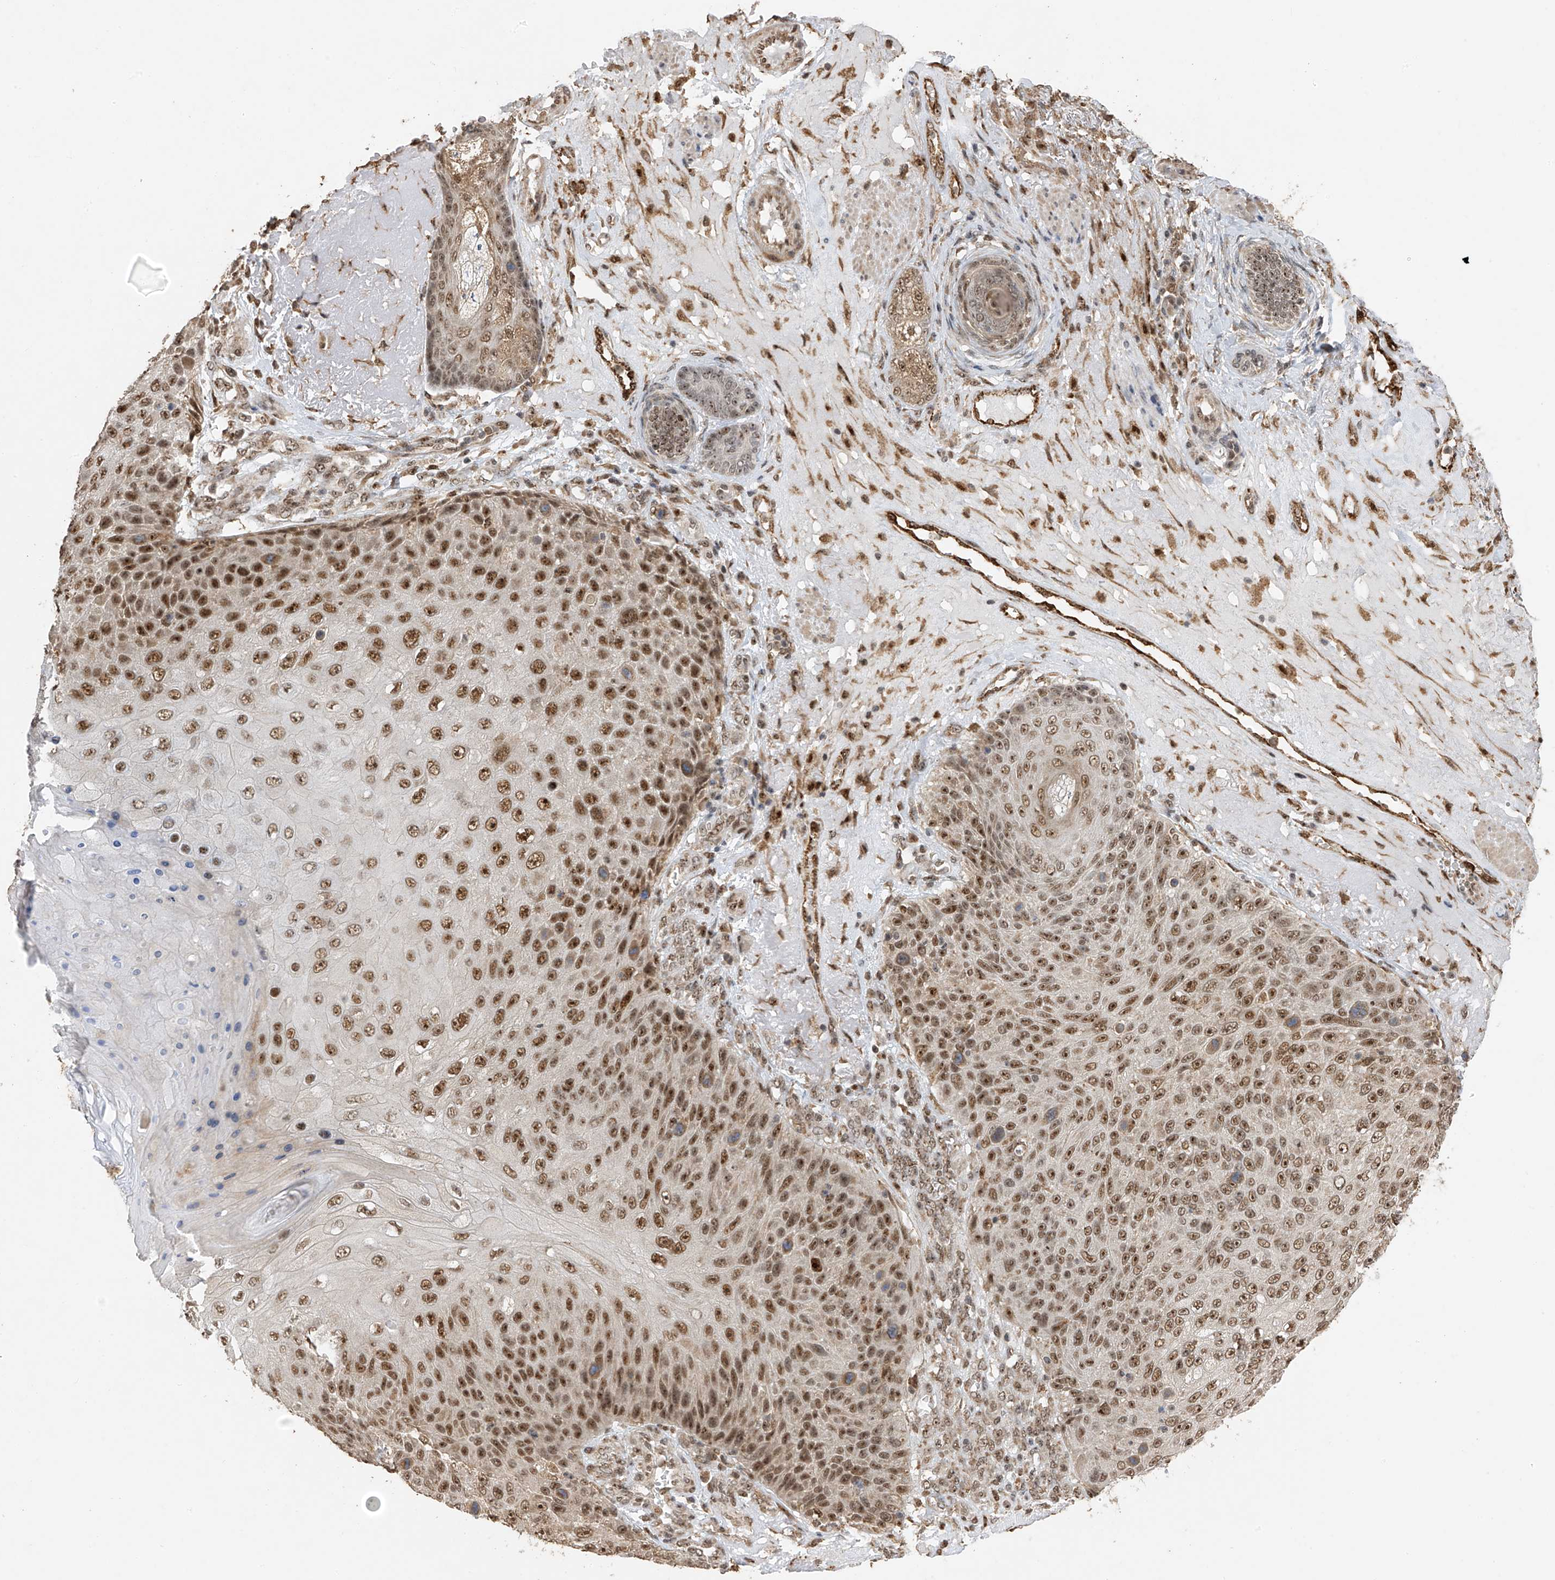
{"staining": {"intensity": "moderate", "quantity": ">75%", "location": "nuclear"}, "tissue": "skin cancer", "cell_type": "Tumor cells", "image_type": "cancer", "snomed": [{"axis": "morphology", "description": "Squamous cell carcinoma, NOS"}, {"axis": "topography", "description": "Skin"}], "caption": "Immunohistochemical staining of skin cancer (squamous cell carcinoma) displays medium levels of moderate nuclear protein expression in approximately >75% of tumor cells.", "gene": "ERLEC1", "patient": {"sex": "female", "age": 88}}